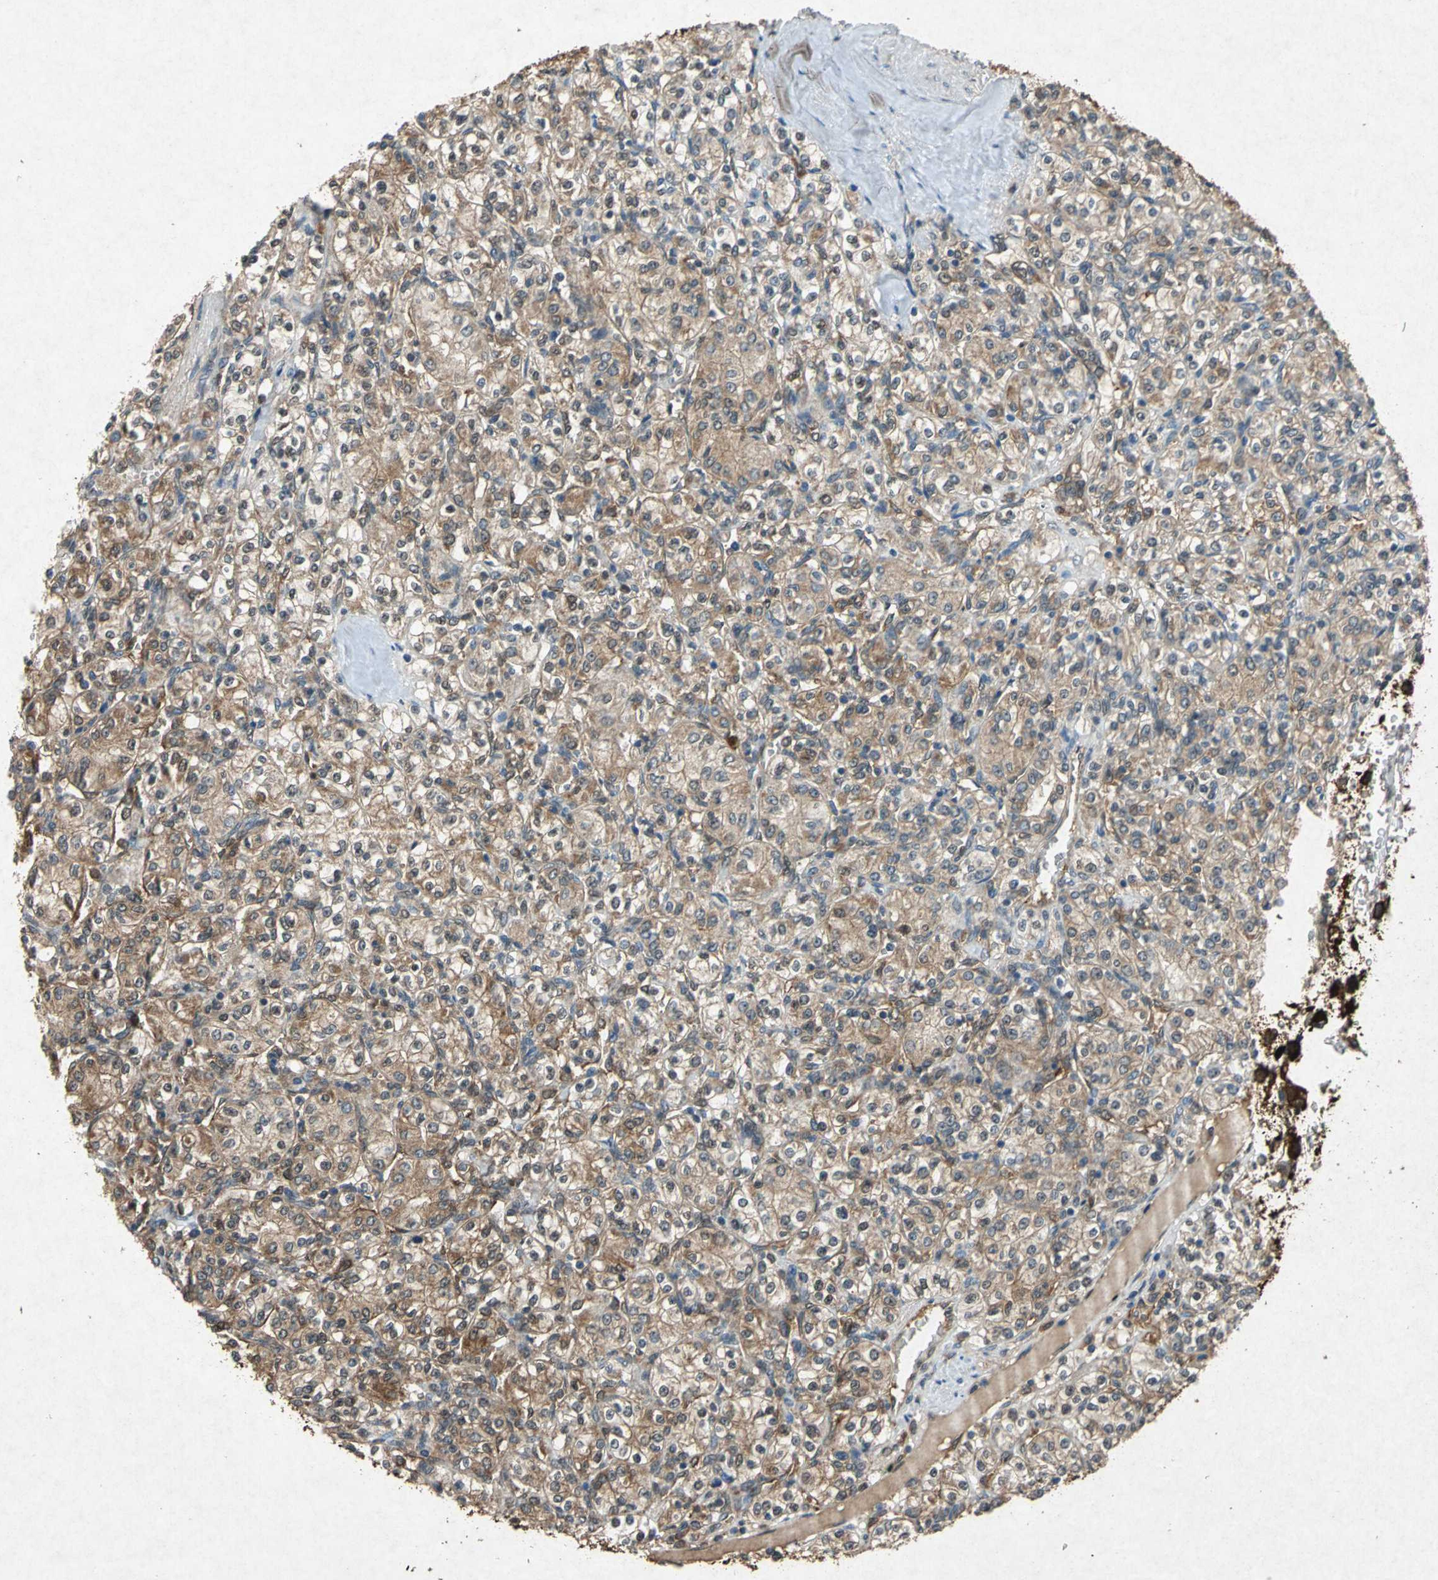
{"staining": {"intensity": "moderate", "quantity": ">75%", "location": "cytoplasmic/membranous"}, "tissue": "renal cancer", "cell_type": "Tumor cells", "image_type": "cancer", "snomed": [{"axis": "morphology", "description": "Adenocarcinoma, NOS"}, {"axis": "topography", "description": "Kidney"}], "caption": "An IHC image of neoplastic tissue is shown. Protein staining in brown shows moderate cytoplasmic/membranous positivity in renal cancer within tumor cells.", "gene": "HSP90AB1", "patient": {"sex": "male", "age": 77}}